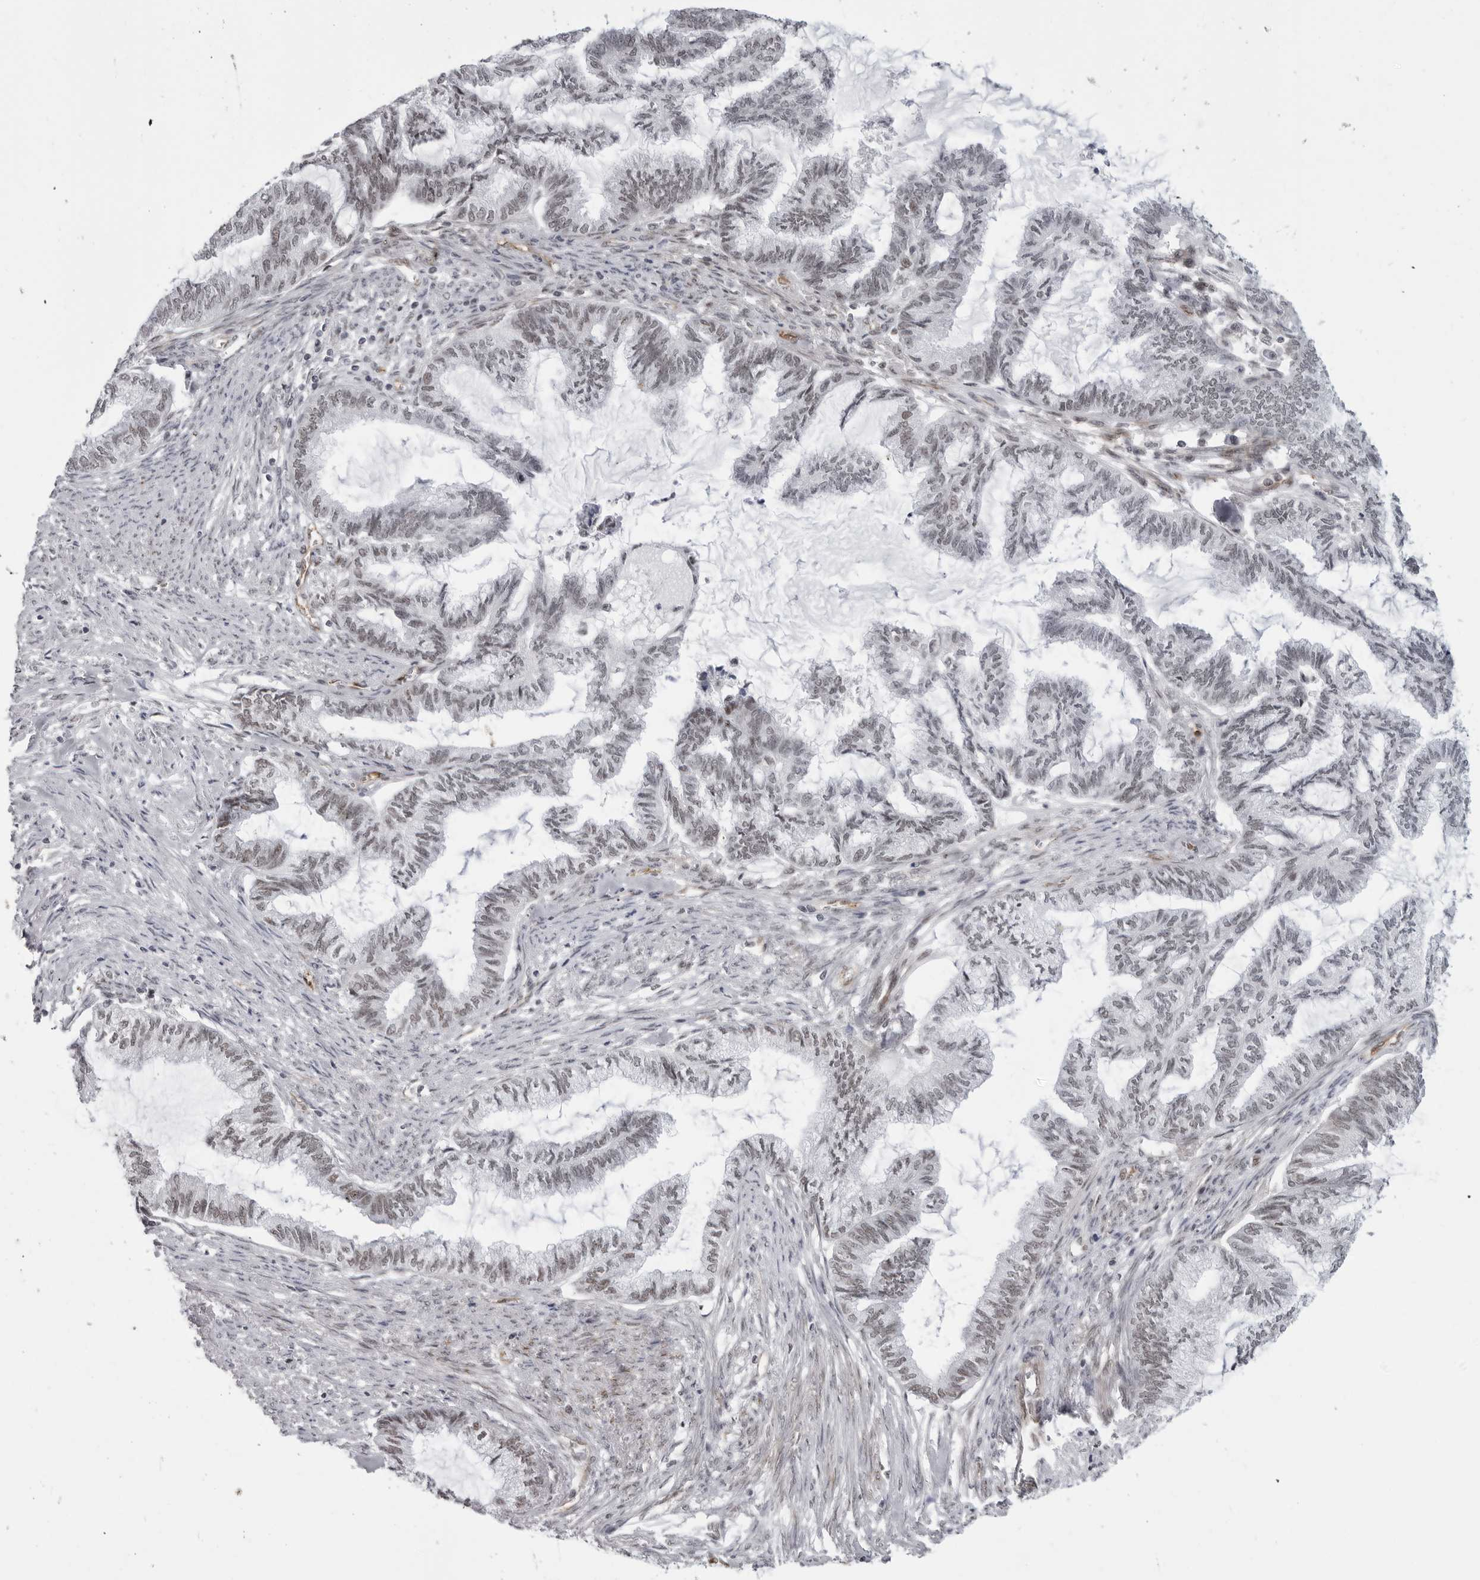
{"staining": {"intensity": "weak", "quantity": "<25%", "location": "nuclear"}, "tissue": "endometrial cancer", "cell_type": "Tumor cells", "image_type": "cancer", "snomed": [{"axis": "morphology", "description": "Adenocarcinoma, NOS"}, {"axis": "topography", "description": "Endometrium"}], "caption": "DAB immunohistochemical staining of human endometrial cancer (adenocarcinoma) shows no significant staining in tumor cells.", "gene": "RNF26", "patient": {"sex": "female", "age": 86}}